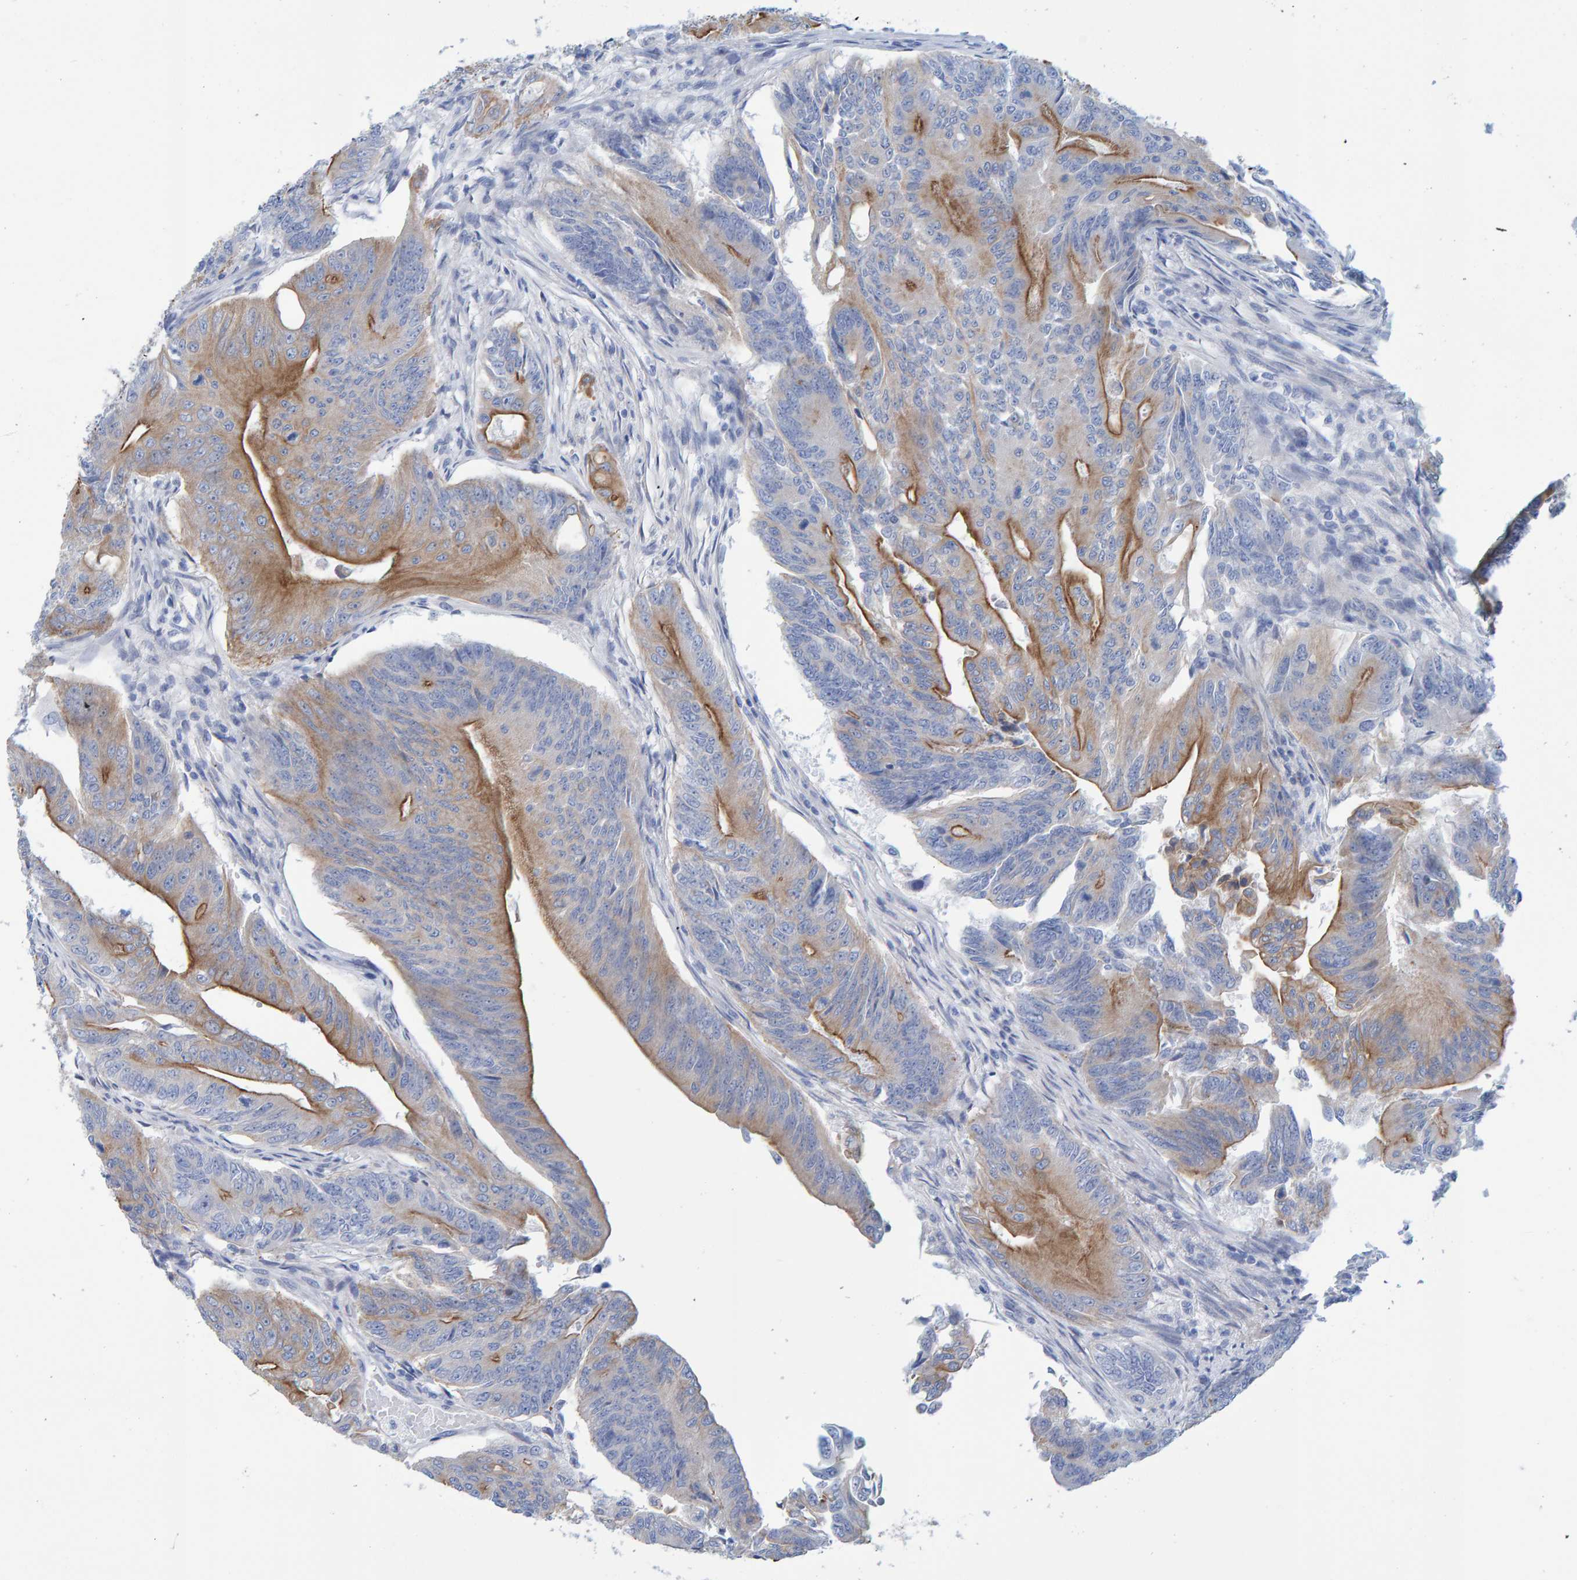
{"staining": {"intensity": "moderate", "quantity": "25%-75%", "location": "cytoplasmic/membranous"}, "tissue": "colorectal cancer", "cell_type": "Tumor cells", "image_type": "cancer", "snomed": [{"axis": "morphology", "description": "Adenoma, NOS"}, {"axis": "morphology", "description": "Adenocarcinoma, NOS"}, {"axis": "topography", "description": "Colon"}], "caption": "Immunohistochemical staining of human colorectal cancer shows medium levels of moderate cytoplasmic/membranous protein staining in approximately 25%-75% of tumor cells.", "gene": "JAKMIP3", "patient": {"sex": "male", "age": 79}}